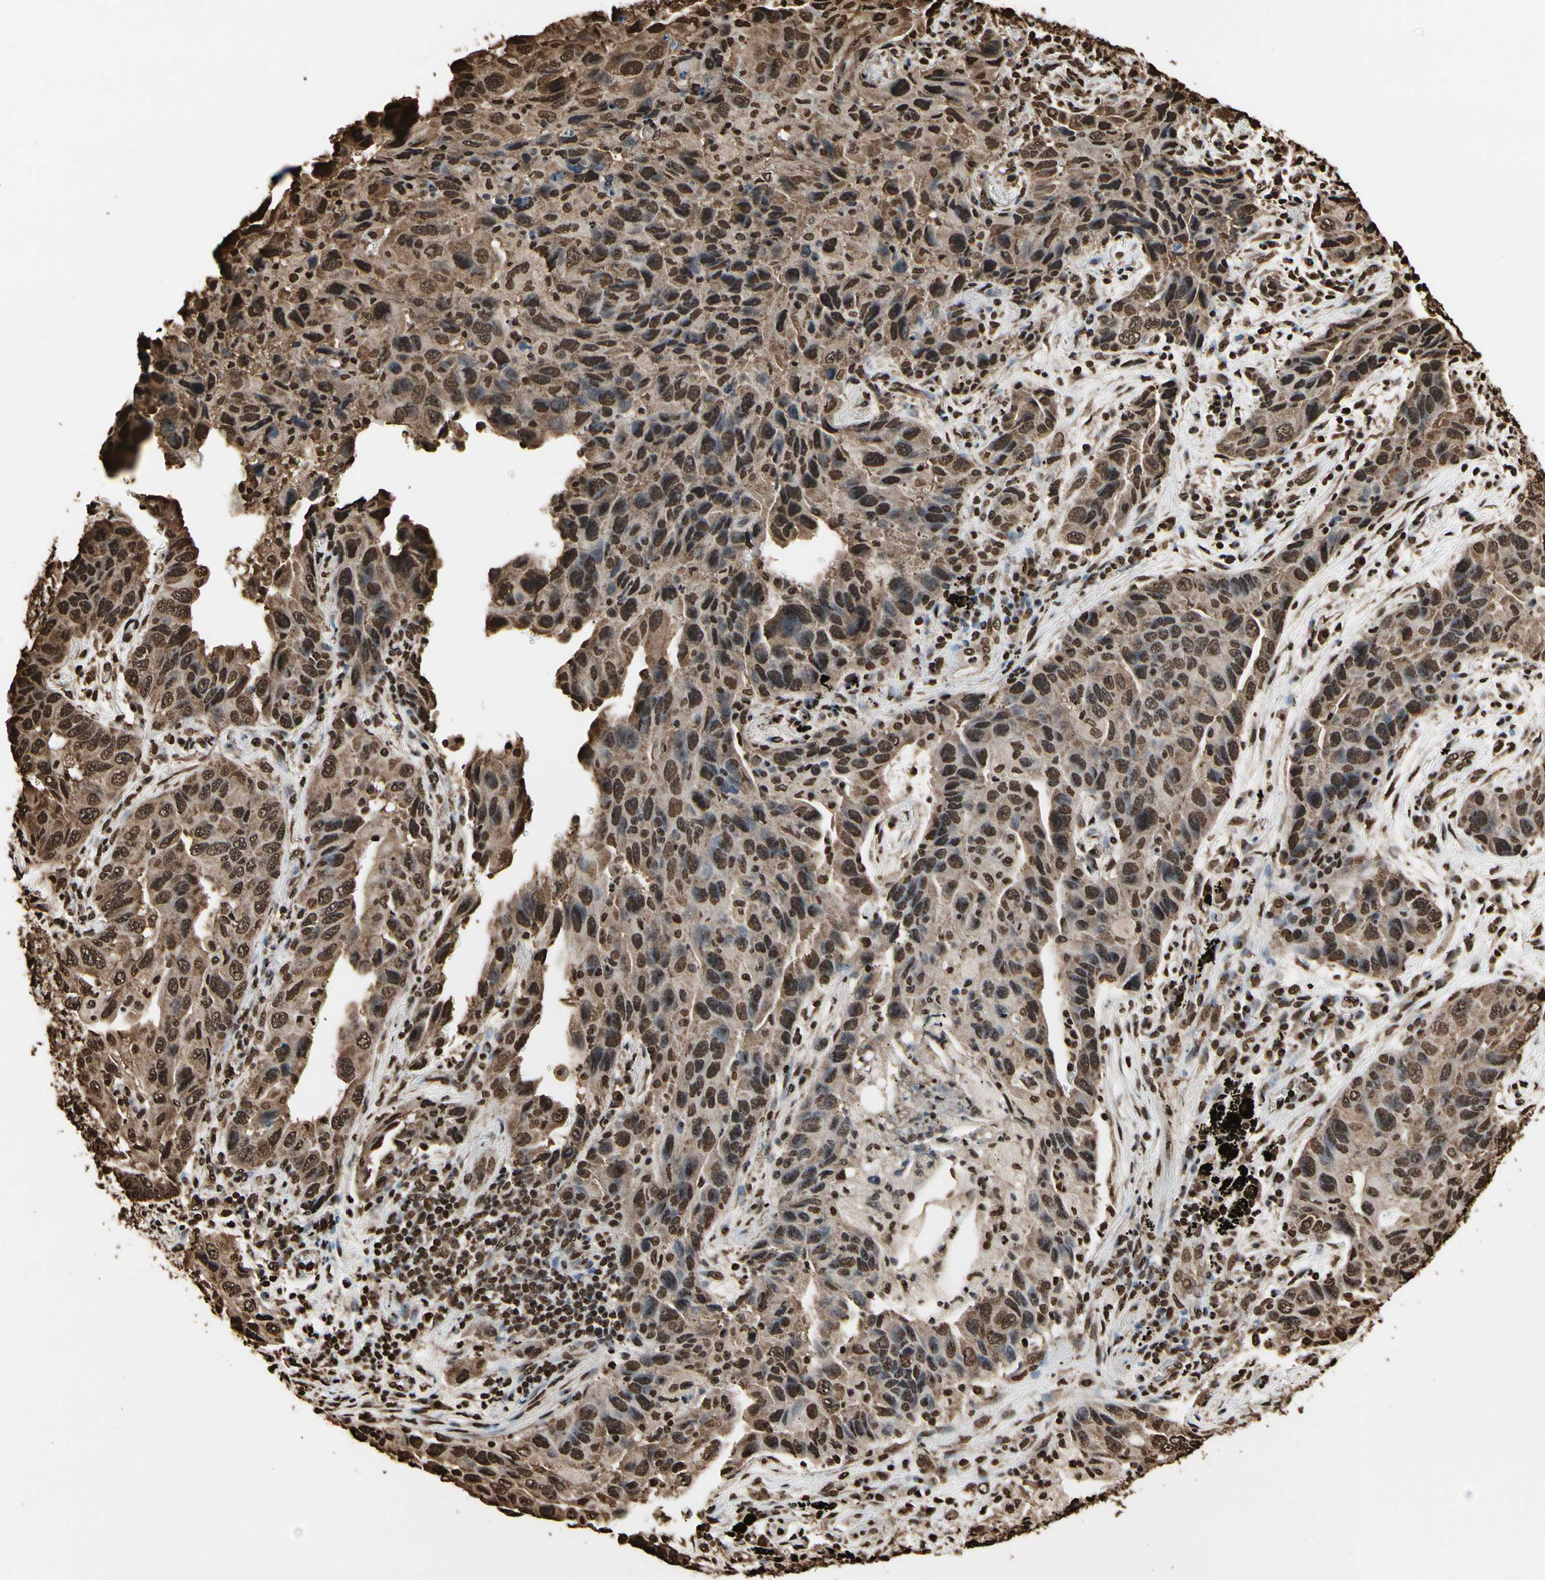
{"staining": {"intensity": "strong", "quantity": ">75%", "location": "cytoplasmic/membranous,nuclear"}, "tissue": "lung cancer", "cell_type": "Tumor cells", "image_type": "cancer", "snomed": [{"axis": "morphology", "description": "Adenocarcinoma, NOS"}, {"axis": "topography", "description": "Lung"}], "caption": "Immunohistochemical staining of human lung adenocarcinoma demonstrates strong cytoplasmic/membranous and nuclear protein positivity in approximately >75% of tumor cells. (Stains: DAB (3,3'-diaminobenzidine) in brown, nuclei in blue, Microscopy: brightfield microscopy at high magnification).", "gene": "HNRNPK", "patient": {"sex": "female", "age": 65}}